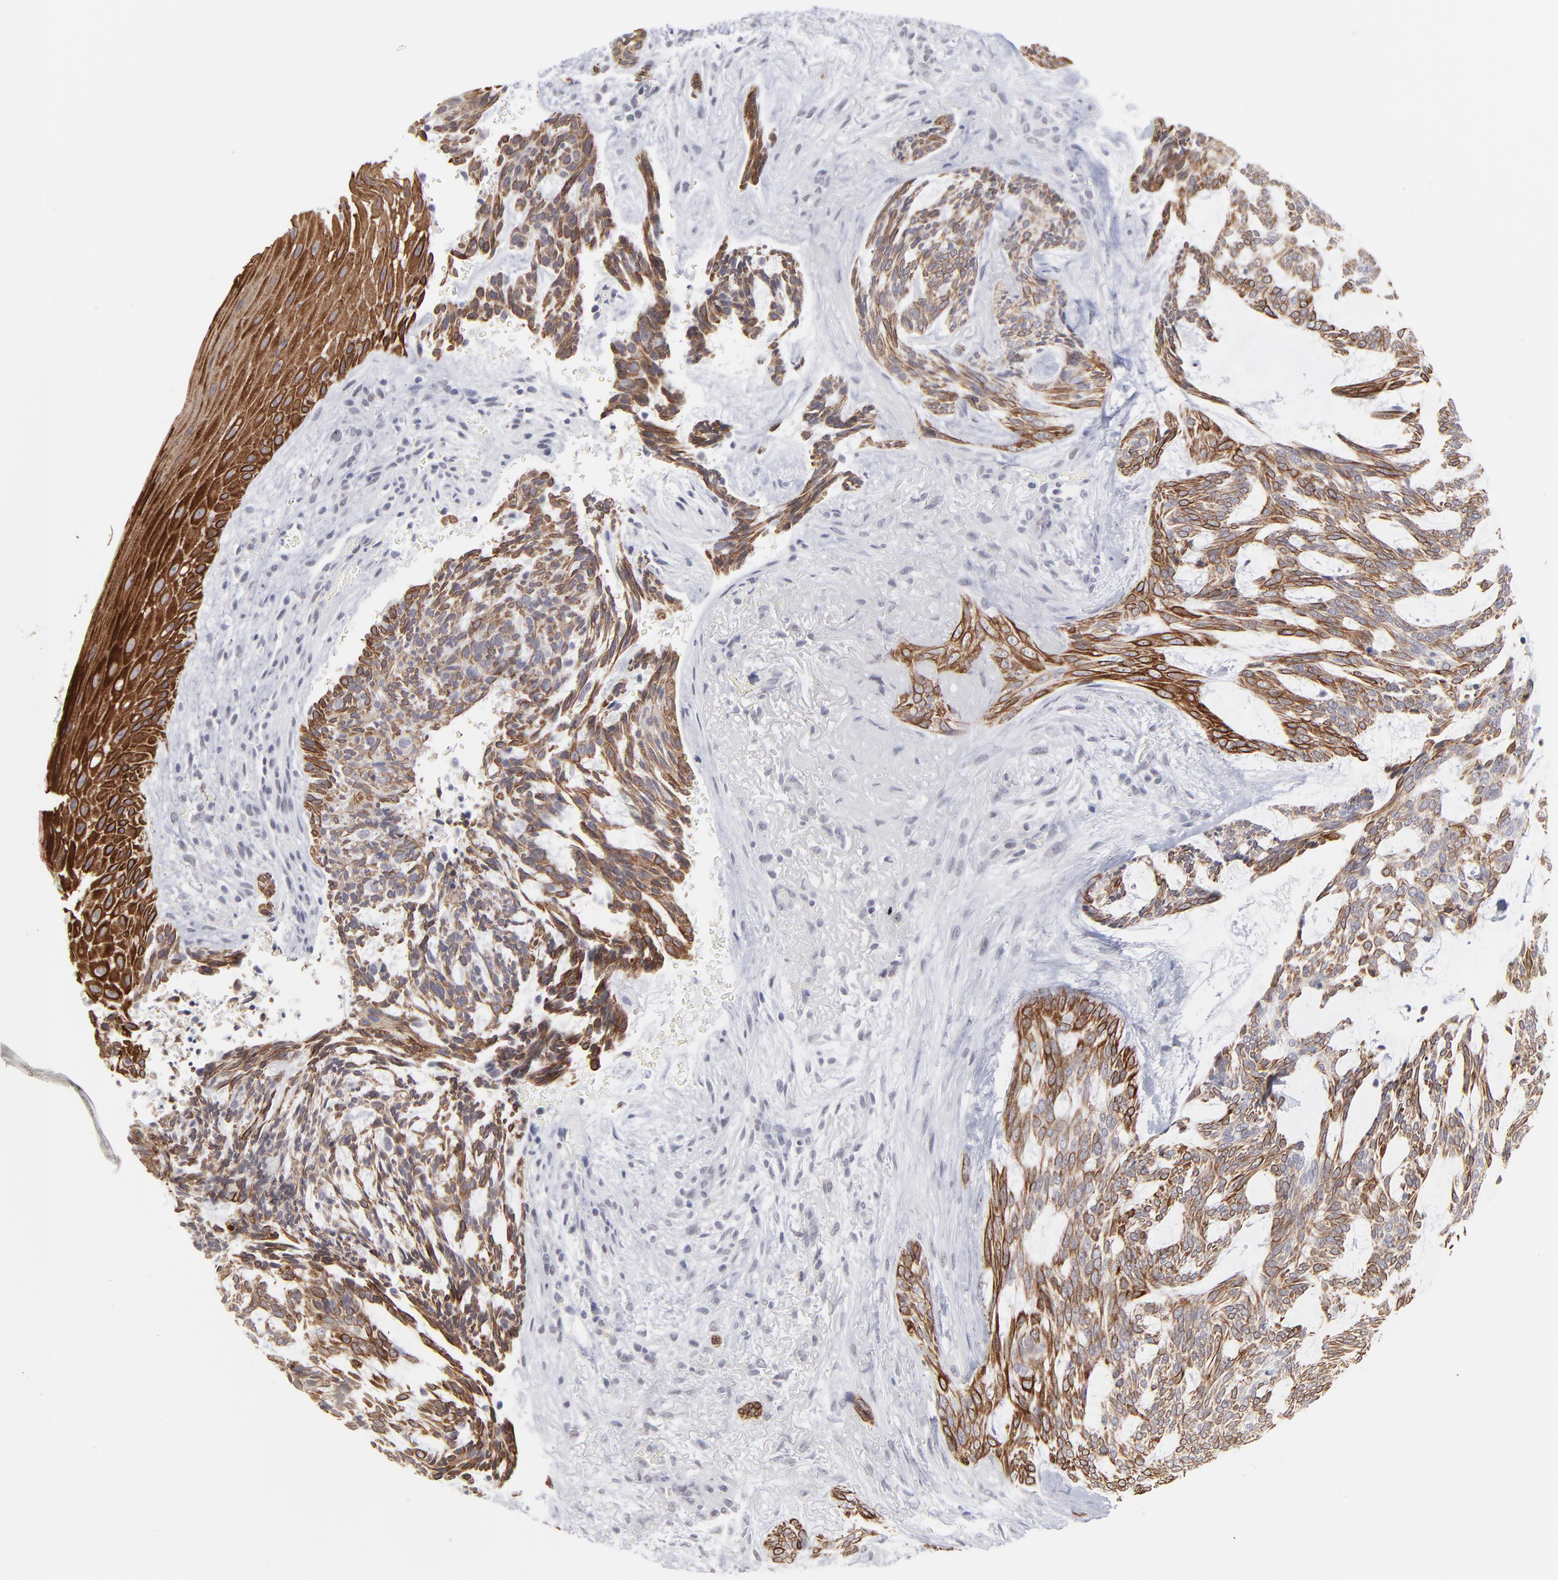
{"staining": {"intensity": "strong", "quantity": ">75%", "location": "cytoplasmic/membranous"}, "tissue": "skin cancer", "cell_type": "Tumor cells", "image_type": "cancer", "snomed": [{"axis": "morphology", "description": "Normal tissue, NOS"}, {"axis": "morphology", "description": "Basal cell carcinoma"}, {"axis": "topography", "description": "Skin"}], "caption": "A high-resolution image shows immunohistochemistry (IHC) staining of skin cancer, which shows strong cytoplasmic/membranous staining in approximately >75% of tumor cells.", "gene": "CCR2", "patient": {"sex": "female", "age": 71}}